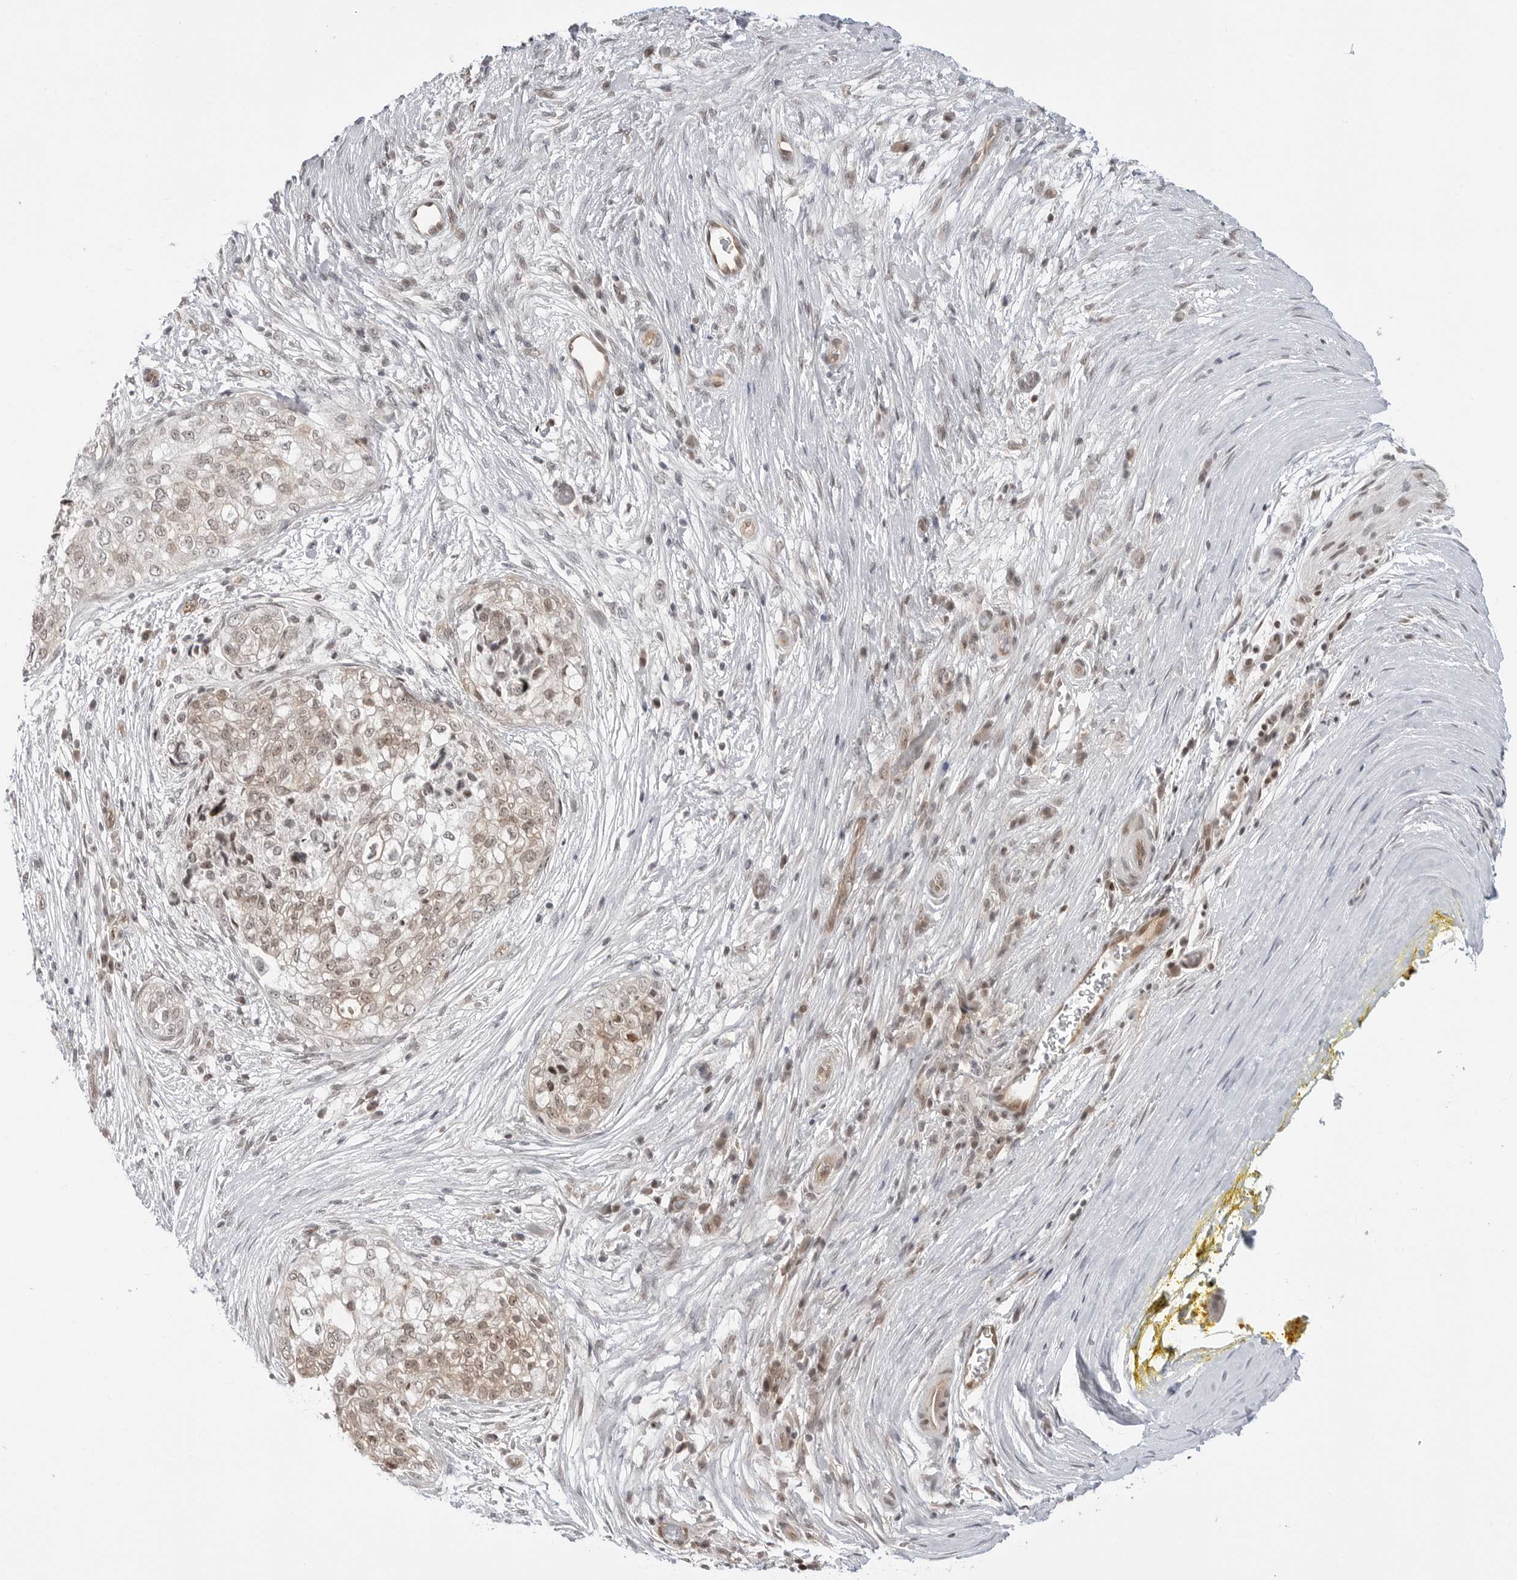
{"staining": {"intensity": "weak", "quantity": "25%-75%", "location": "cytoplasmic/membranous,nuclear"}, "tissue": "pancreatic cancer", "cell_type": "Tumor cells", "image_type": "cancer", "snomed": [{"axis": "morphology", "description": "Adenocarcinoma, NOS"}, {"axis": "topography", "description": "Pancreas"}], "caption": "This is an image of immunohistochemistry (IHC) staining of pancreatic cancer (adenocarcinoma), which shows weak expression in the cytoplasmic/membranous and nuclear of tumor cells.", "gene": "C8orf33", "patient": {"sex": "male", "age": 72}}